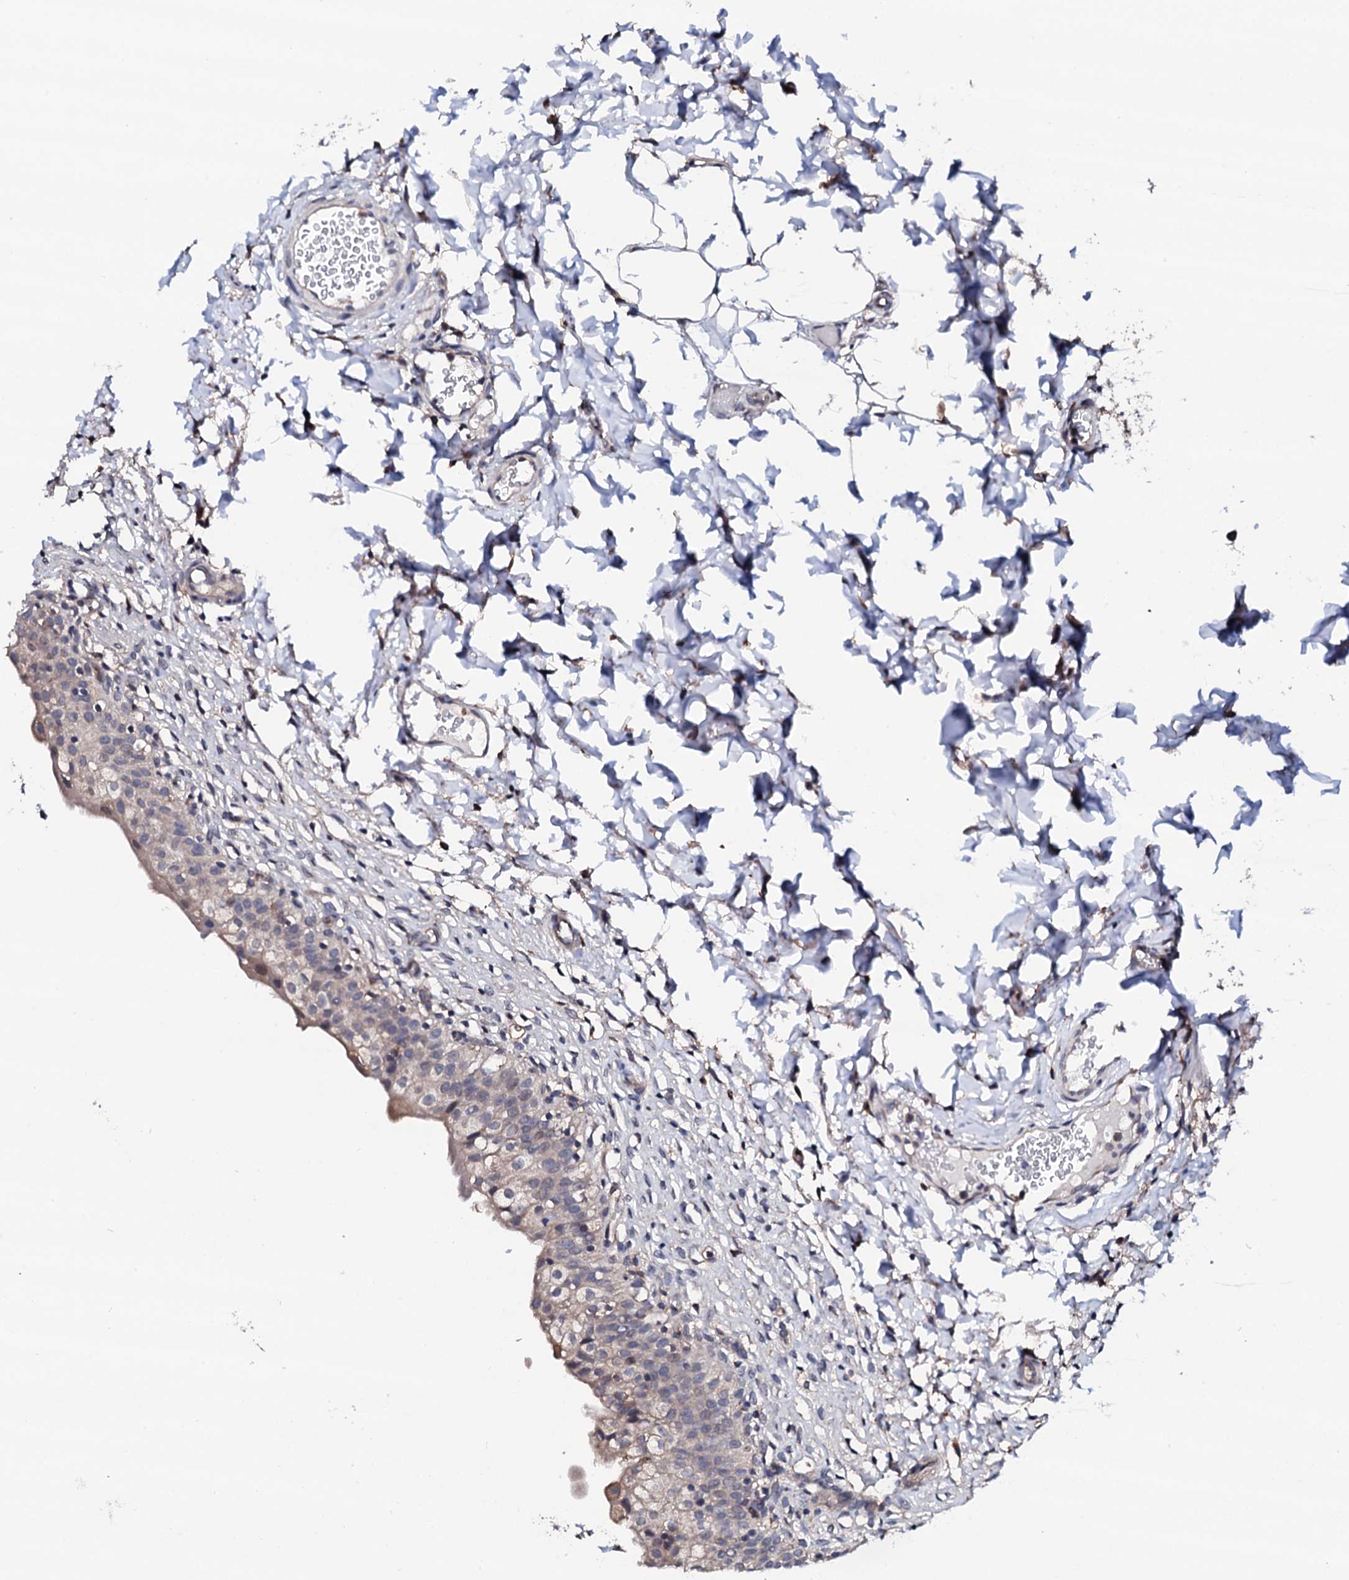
{"staining": {"intensity": "moderate", "quantity": "<25%", "location": "cytoplasmic/membranous"}, "tissue": "urinary bladder", "cell_type": "Urothelial cells", "image_type": "normal", "snomed": [{"axis": "morphology", "description": "Normal tissue, NOS"}, {"axis": "topography", "description": "Urinary bladder"}], "caption": "Protein expression analysis of unremarkable urinary bladder shows moderate cytoplasmic/membranous positivity in approximately <25% of urothelial cells. Nuclei are stained in blue.", "gene": "EDC3", "patient": {"sex": "male", "age": 55}}